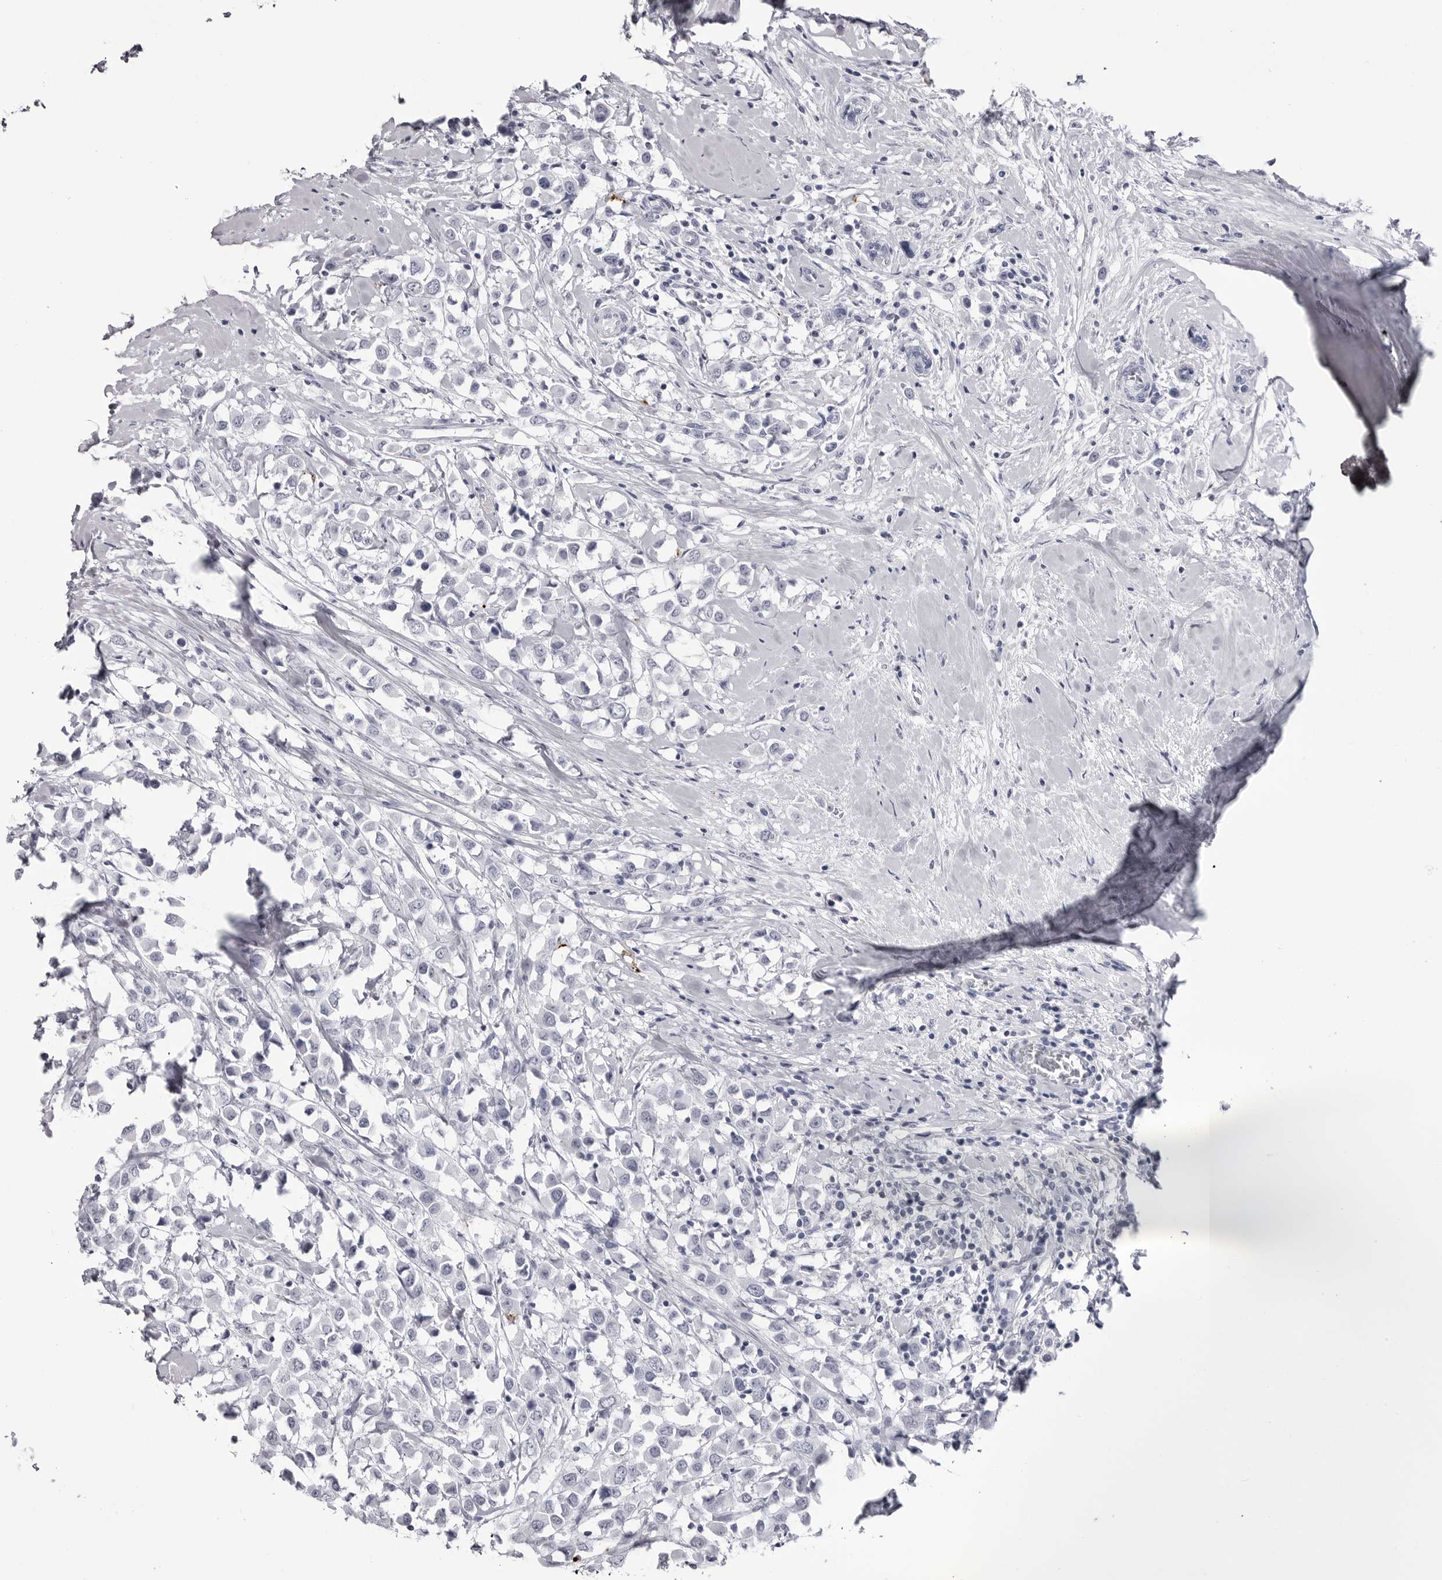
{"staining": {"intensity": "negative", "quantity": "none", "location": "none"}, "tissue": "breast cancer", "cell_type": "Tumor cells", "image_type": "cancer", "snomed": [{"axis": "morphology", "description": "Duct carcinoma"}, {"axis": "topography", "description": "Breast"}], "caption": "This is an immunohistochemistry (IHC) histopathology image of intraductal carcinoma (breast). There is no staining in tumor cells.", "gene": "COL26A1", "patient": {"sex": "female", "age": 61}}